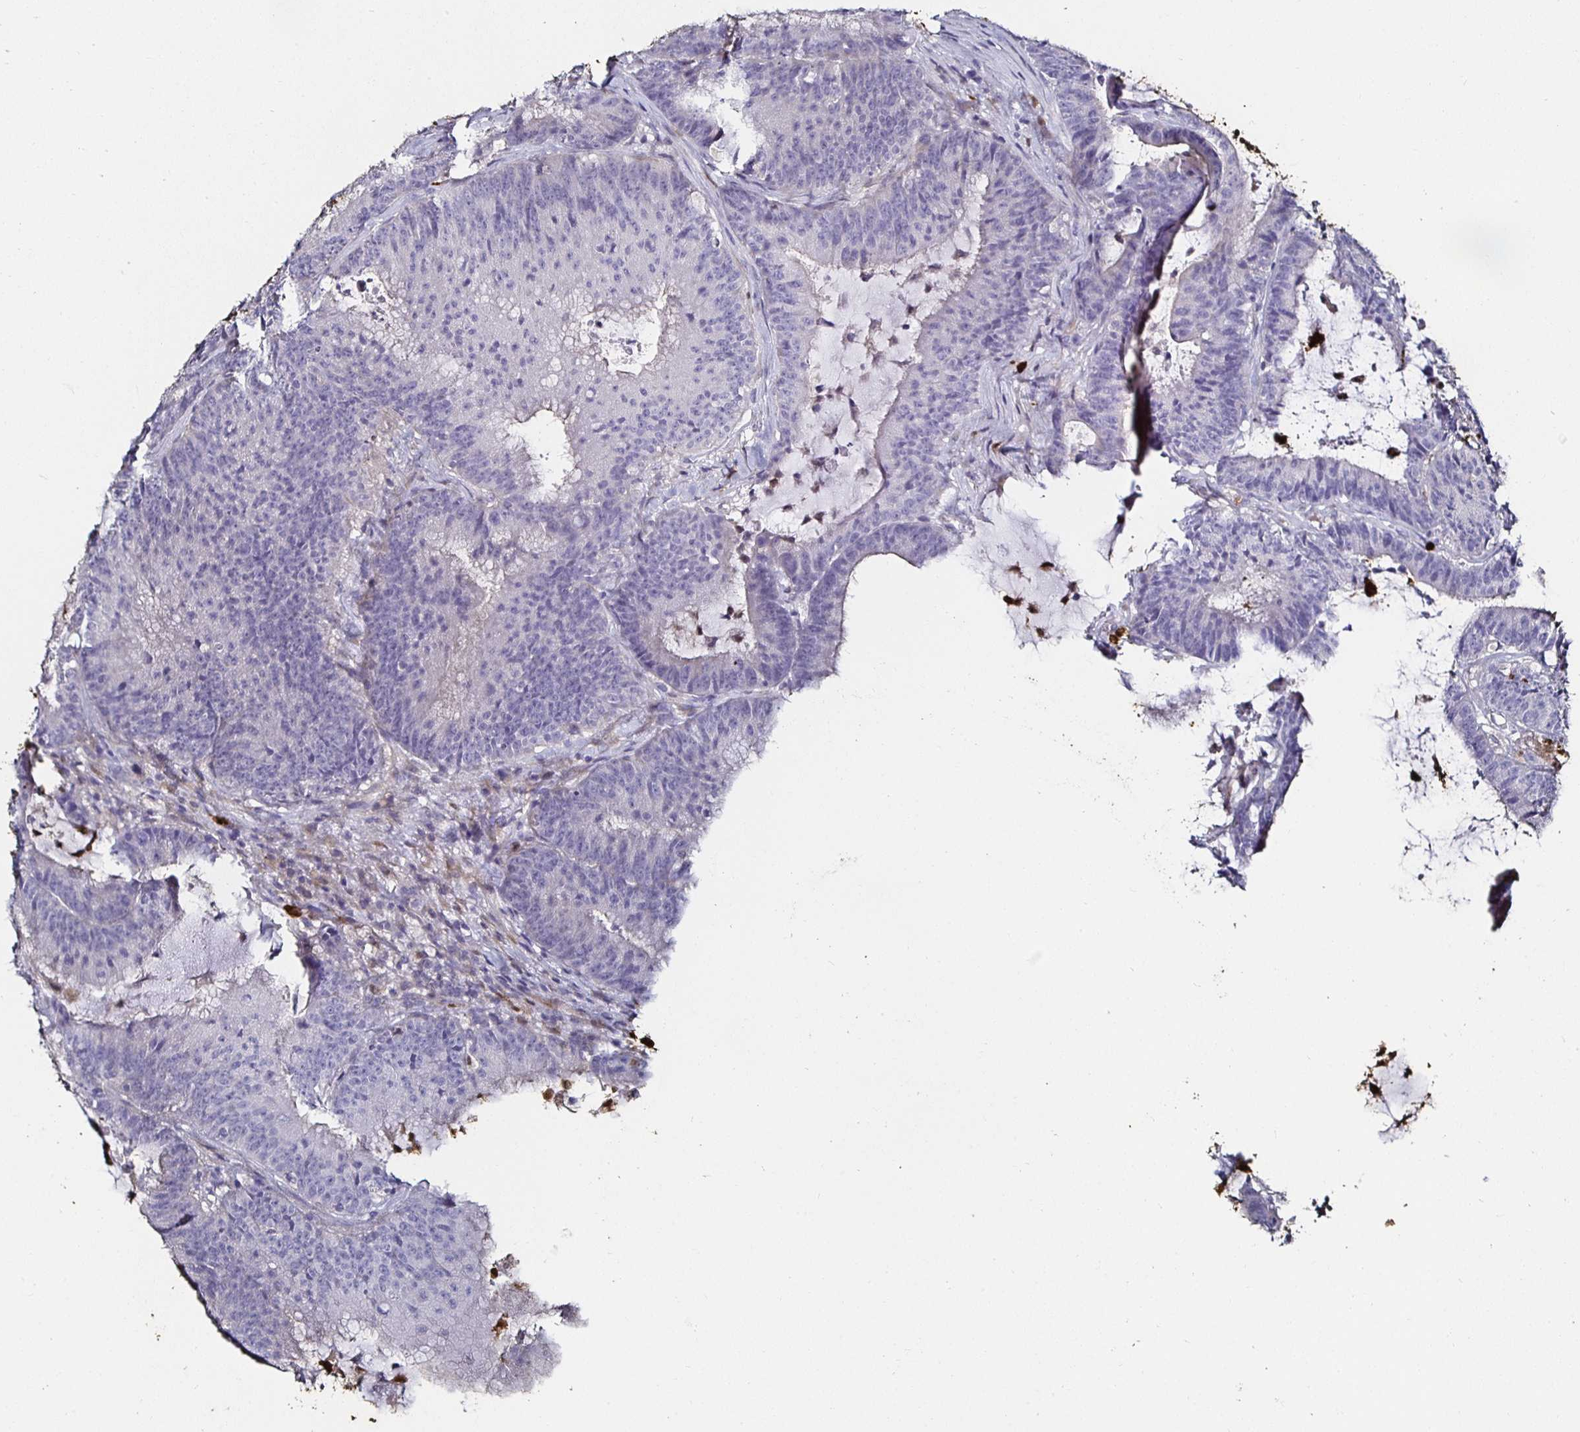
{"staining": {"intensity": "negative", "quantity": "none", "location": "none"}, "tissue": "colorectal cancer", "cell_type": "Tumor cells", "image_type": "cancer", "snomed": [{"axis": "morphology", "description": "Adenocarcinoma, NOS"}, {"axis": "topography", "description": "Colon"}], "caption": "A photomicrograph of human colorectal cancer is negative for staining in tumor cells.", "gene": "TLR4", "patient": {"sex": "female", "age": 78}}